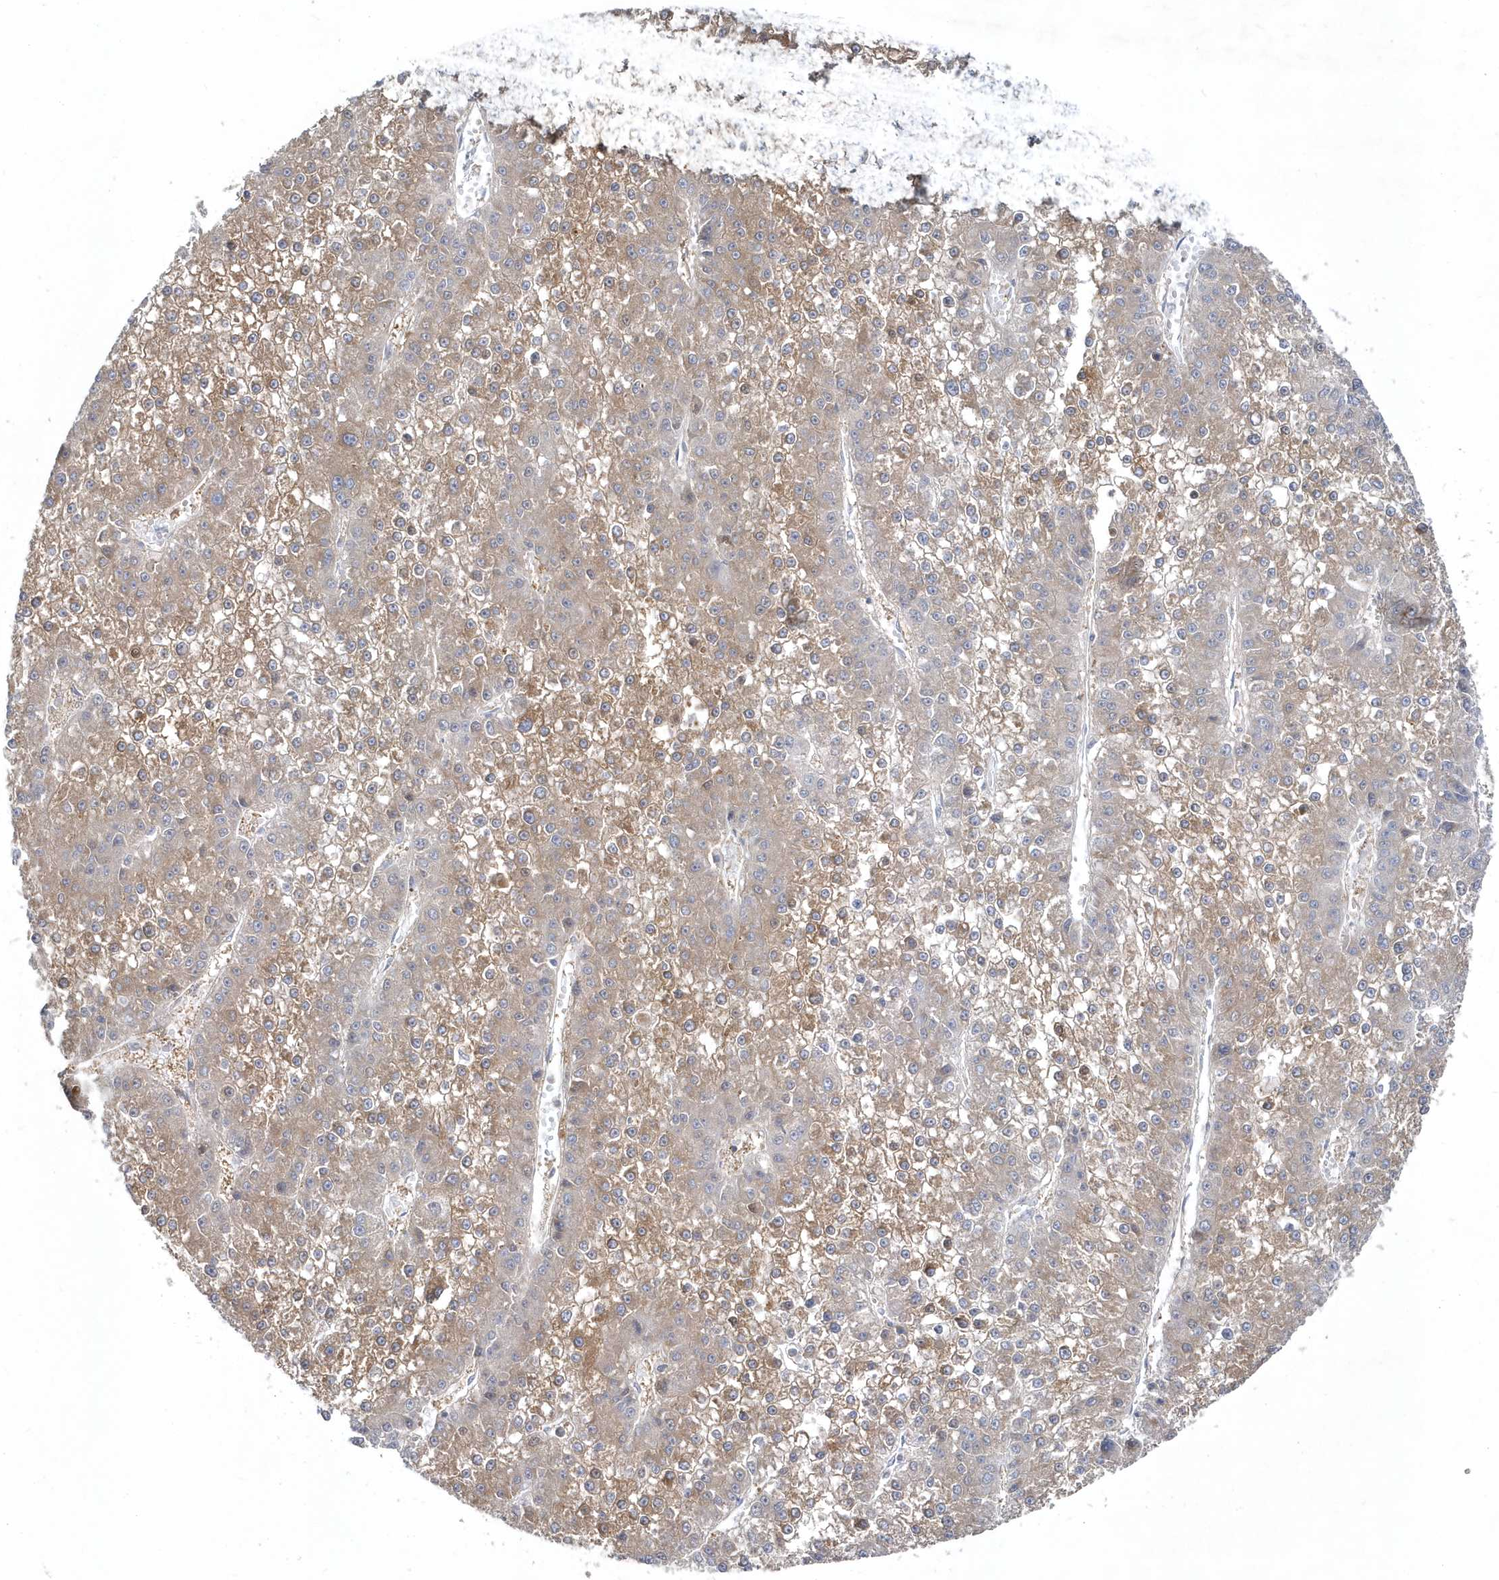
{"staining": {"intensity": "moderate", "quantity": ">75%", "location": "cytoplasmic/membranous"}, "tissue": "liver cancer", "cell_type": "Tumor cells", "image_type": "cancer", "snomed": [{"axis": "morphology", "description": "Carcinoma, Hepatocellular, NOS"}, {"axis": "topography", "description": "Liver"}], "caption": "Liver cancer (hepatocellular carcinoma) stained with DAB immunohistochemistry reveals medium levels of moderate cytoplasmic/membranous expression in approximately >75% of tumor cells.", "gene": "LEXM", "patient": {"sex": "female", "age": 73}}